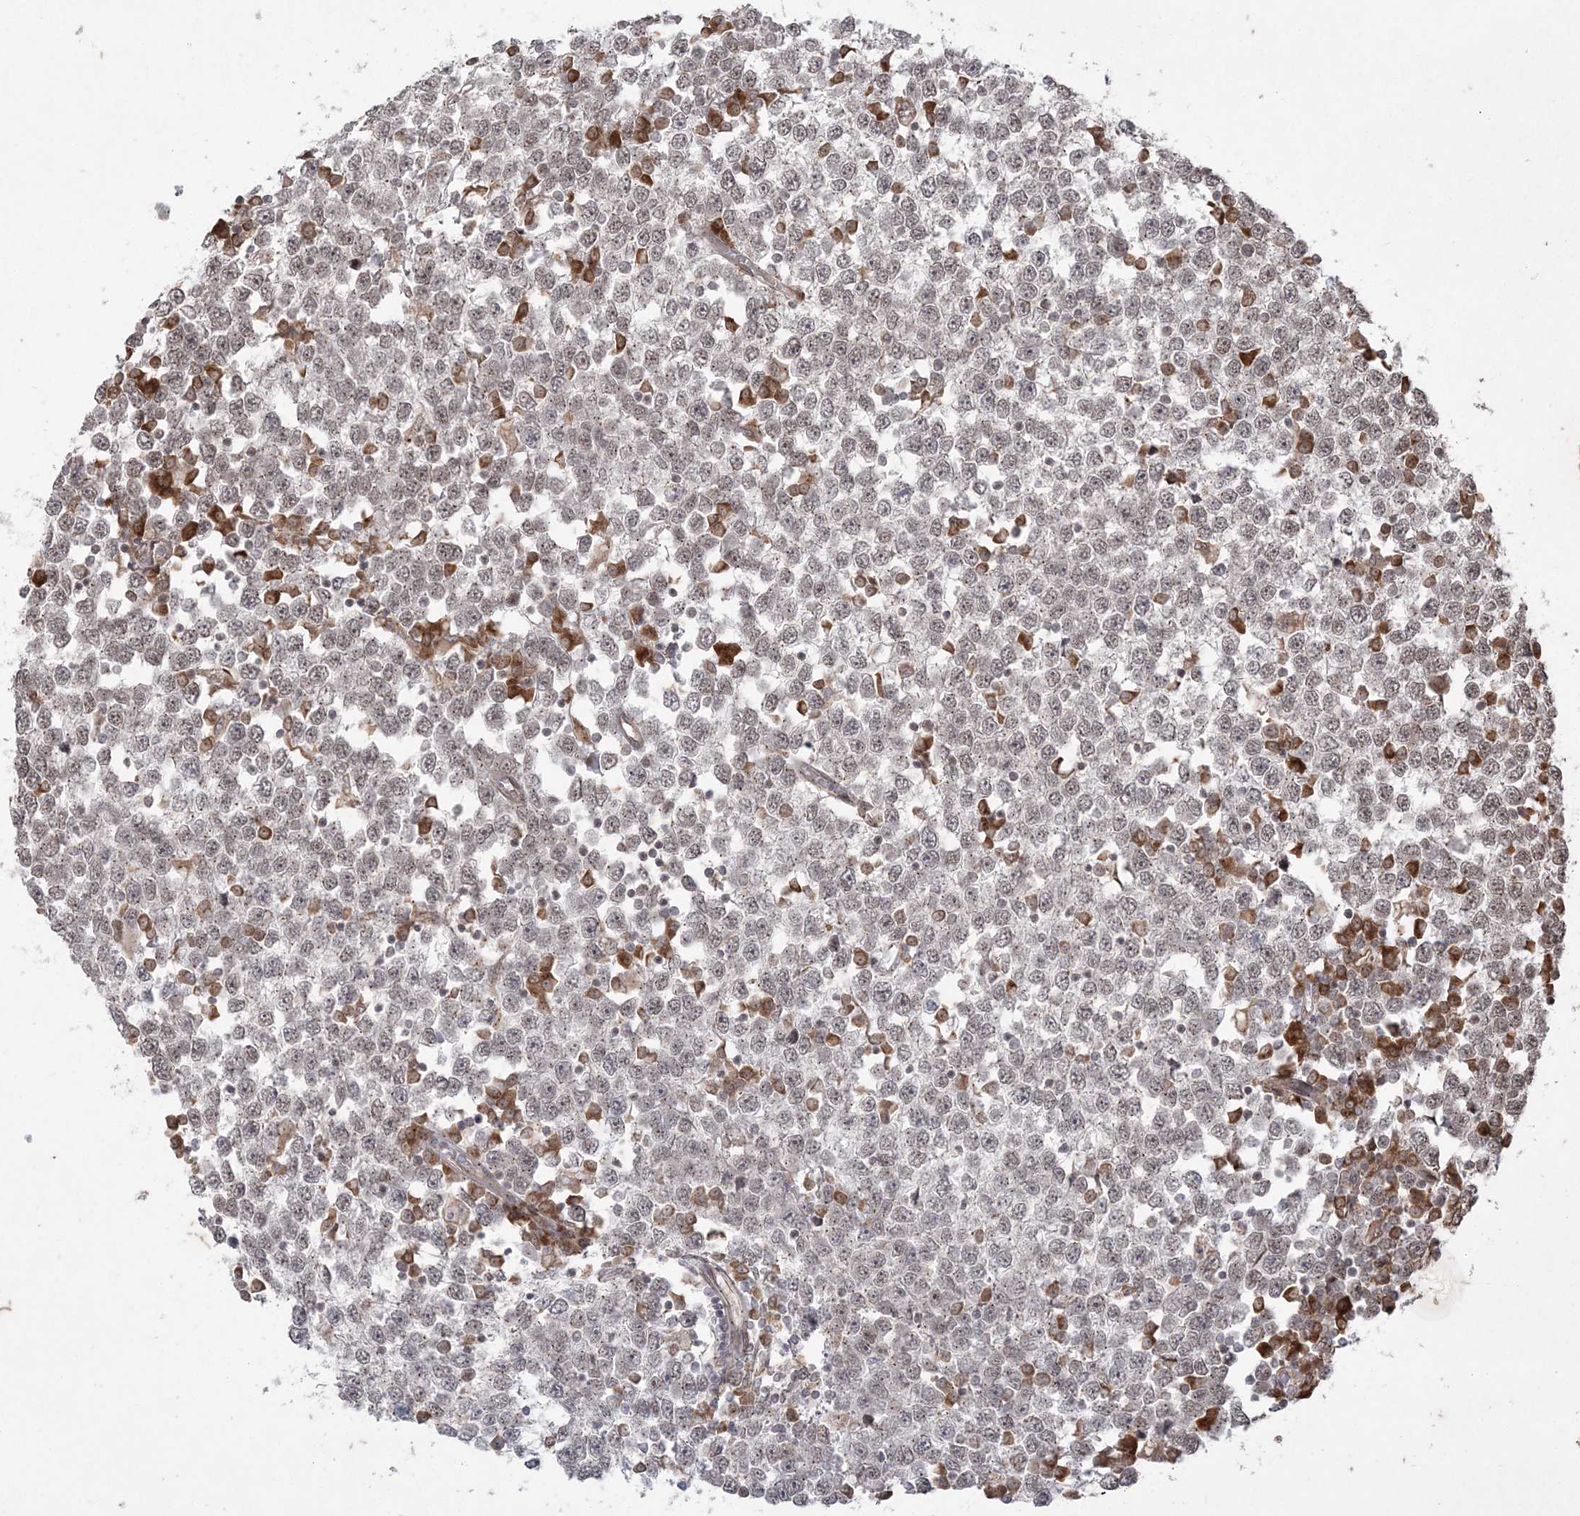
{"staining": {"intensity": "weak", "quantity": "<25%", "location": "nuclear"}, "tissue": "testis cancer", "cell_type": "Tumor cells", "image_type": "cancer", "snomed": [{"axis": "morphology", "description": "Seminoma, NOS"}, {"axis": "topography", "description": "Testis"}], "caption": "Human testis cancer (seminoma) stained for a protein using immunohistochemistry (IHC) exhibits no expression in tumor cells.", "gene": "RRAS", "patient": {"sex": "male", "age": 65}}